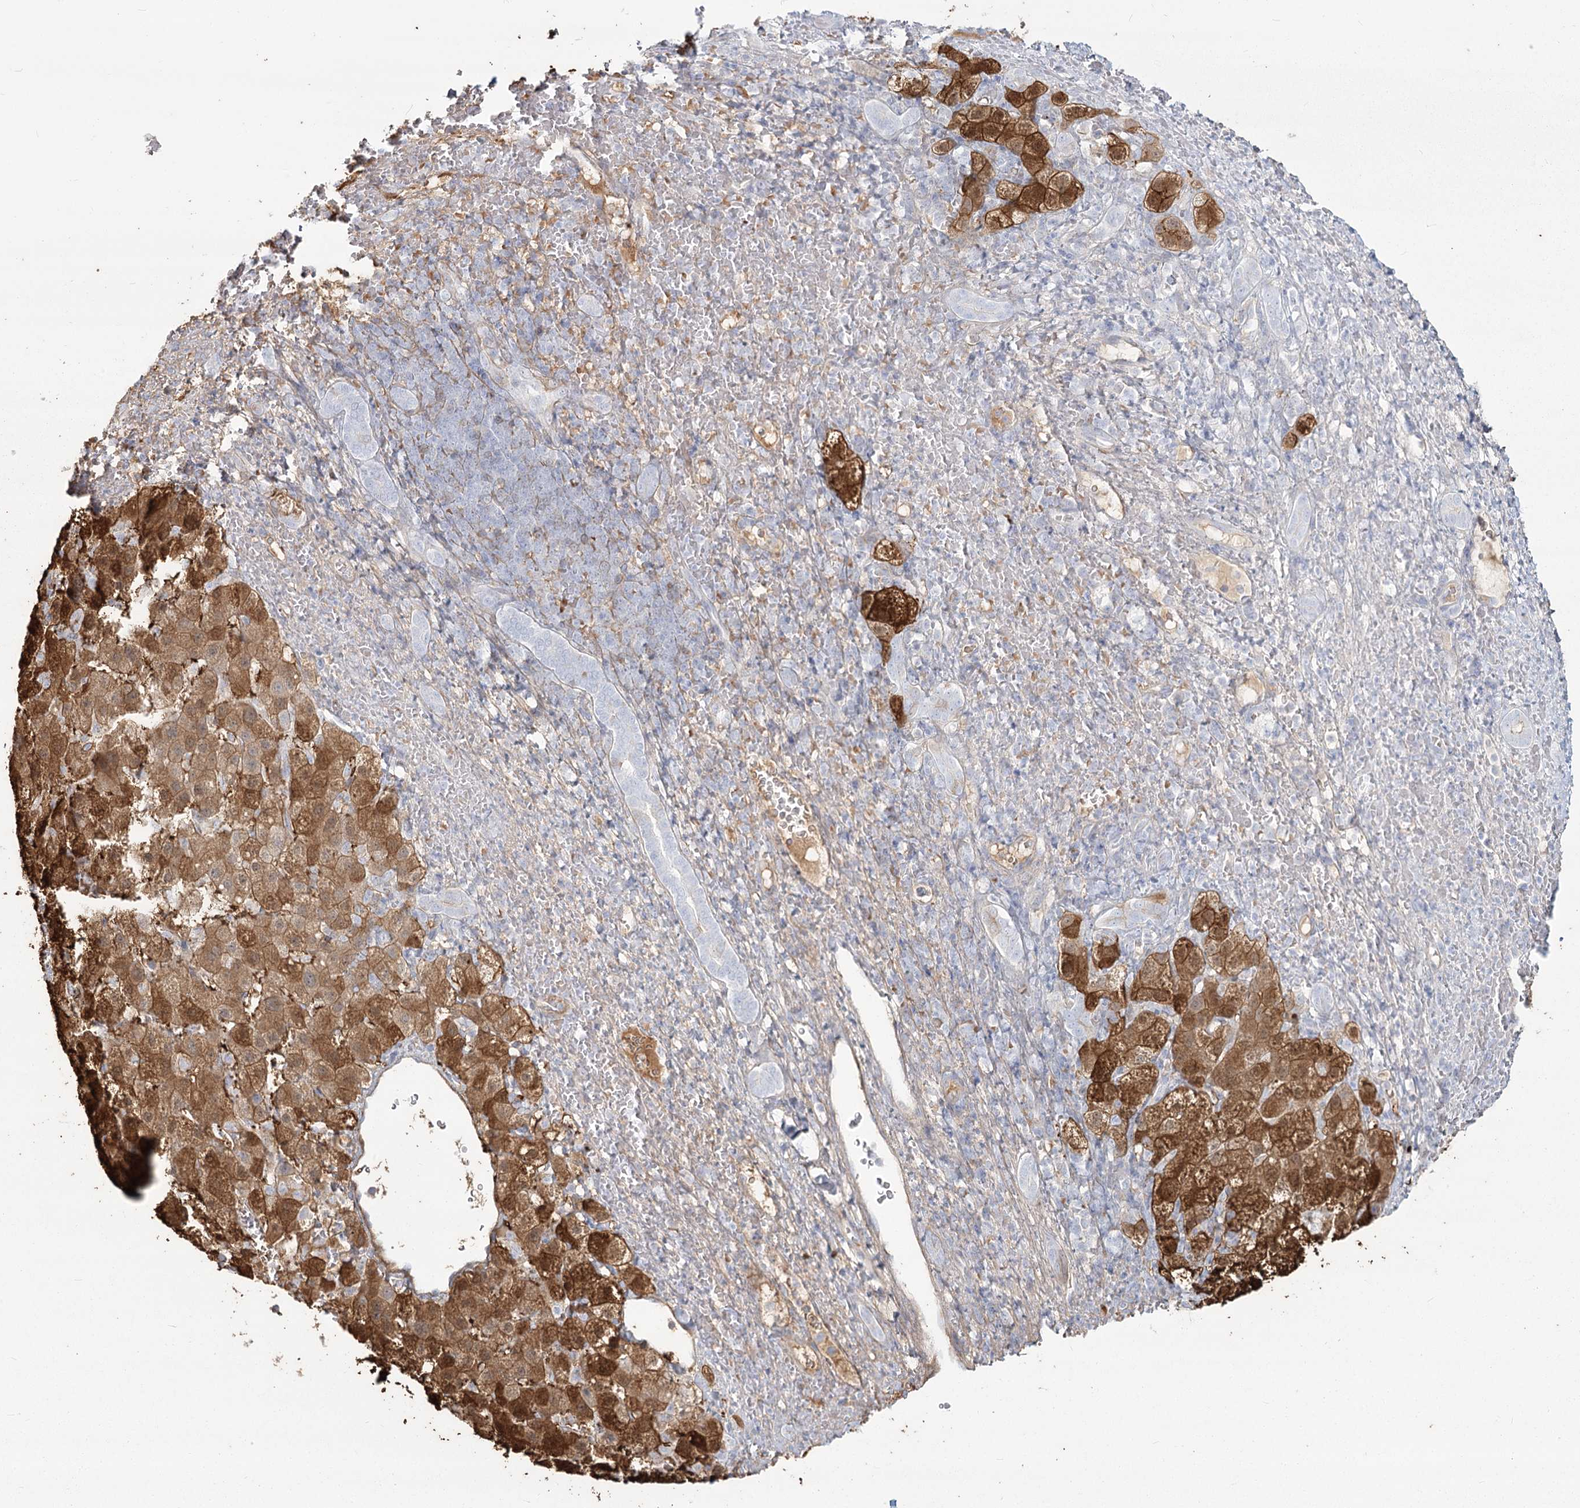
{"staining": {"intensity": "moderate", "quantity": ">75%", "location": "cytoplasmic/membranous"}, "tissue": "liver cancer", "cell_type": "Tumor cells", "image_type": "cancer", "snomed": [{"axis": "morphology", "description": "Carcinoma, Hepatocellular, NOS"}, {"axis": "topography", "description": "Liver"}], "caption": "Liver cancer (hepatocellular carcinoma) stained for a protein reveals moderate cytoplasmic/membranous positivity in tumor cells.", "gene": "SLC6A19", "patient": {"sex": "male", "age": 57}}